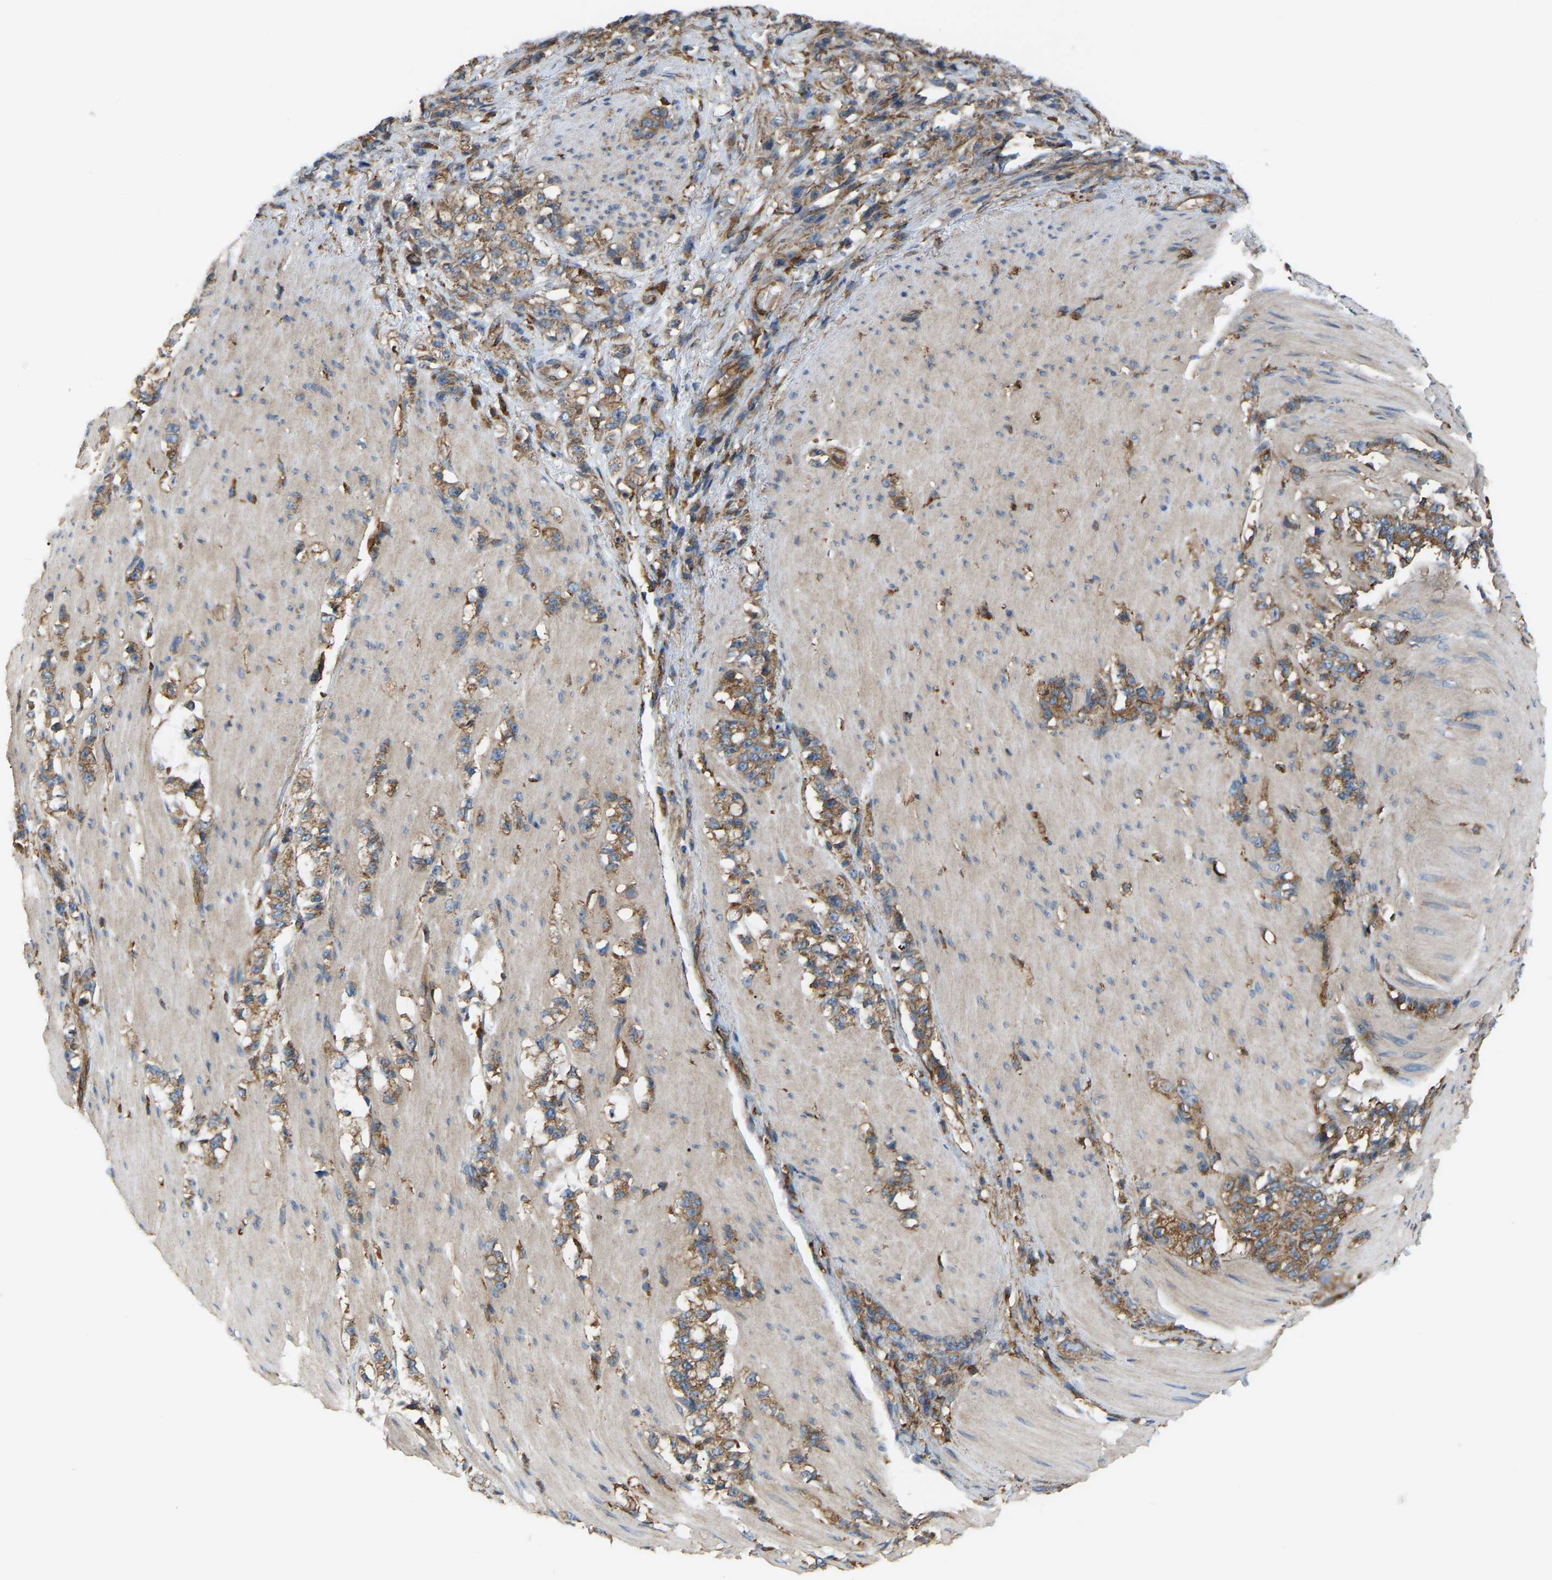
{"staining": {"intensity": "moderate", "quantity": ">75%", "location": "cytoplasmic/membranous"}, "tissue": "stomach cancer", "cell_type": "Tumor cells", "image_type": "cancer", "snomed": [{"axis": "morphology", "description": "Adenocarcinoma, NOS"}, {"axis": "topography", "description": "Stomach, lower"}], "caption": "The image displays a brown stain indicating the presence of a protein in the cytoplasmic/membranous of tumor cells in stomach cancer (adenocarcinoma).", "gene": "PICALM", "patient": {"sex": "male", "age": 88}}